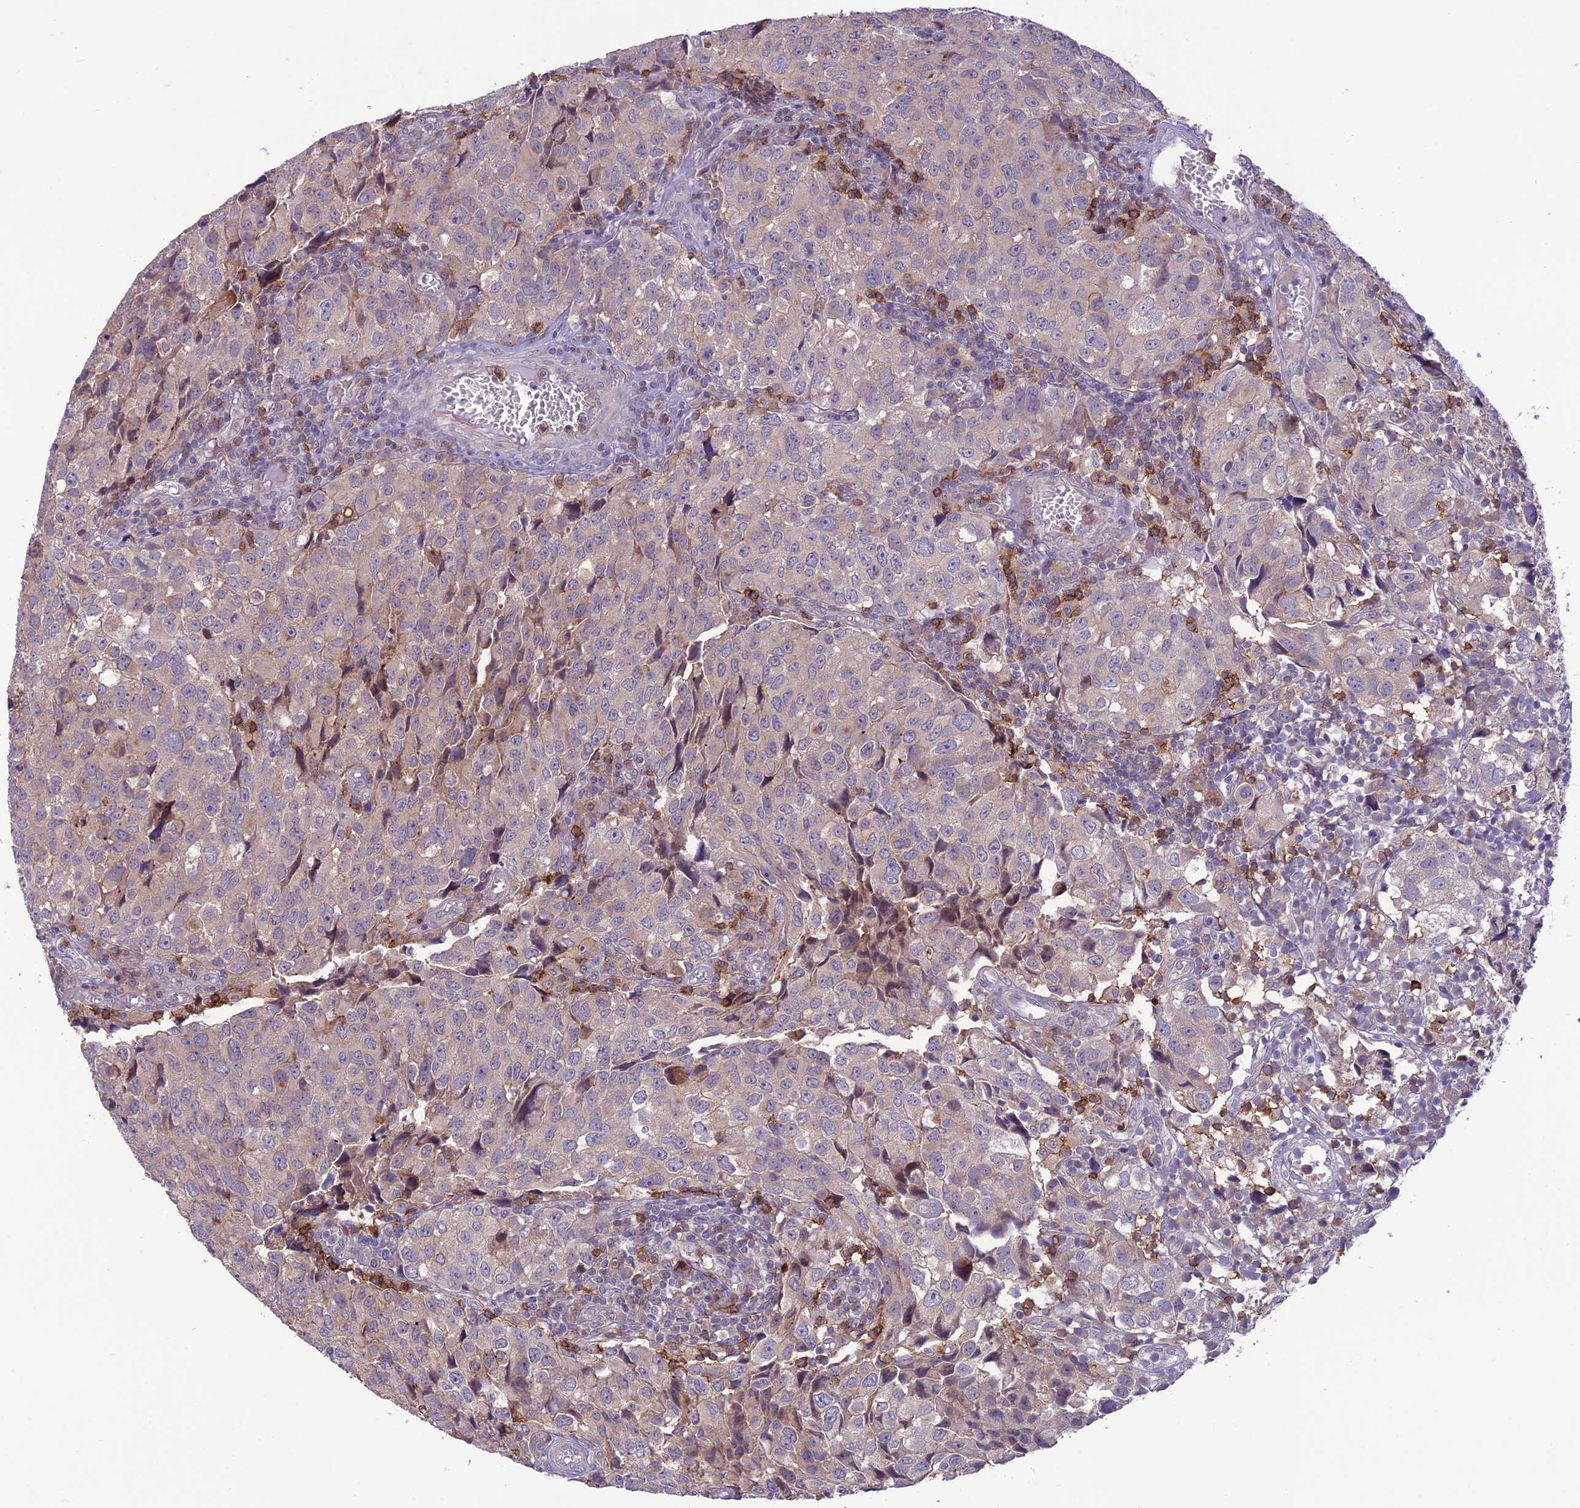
{"staining": {"intensity": "negative", "quantity": "none", "location": "none"}, "tissue": "urothelial cancer", "cell_type": "Tumor cells", "image_type": "cancer", "snomed": [{"axis": "morphology", "description": "Urothelial carcinoma, High grade"}, {"axis": "topography", "description": "Urinary bladder"}], "caption": "Micrograph shows no protein expression in tumor cells of urothelial carcinoma (high-grade) tissue. (DAB immunohistochemistry, high magnification).", "gene": "ITGAE", "patient": {"sex": "female", "age": 75}}